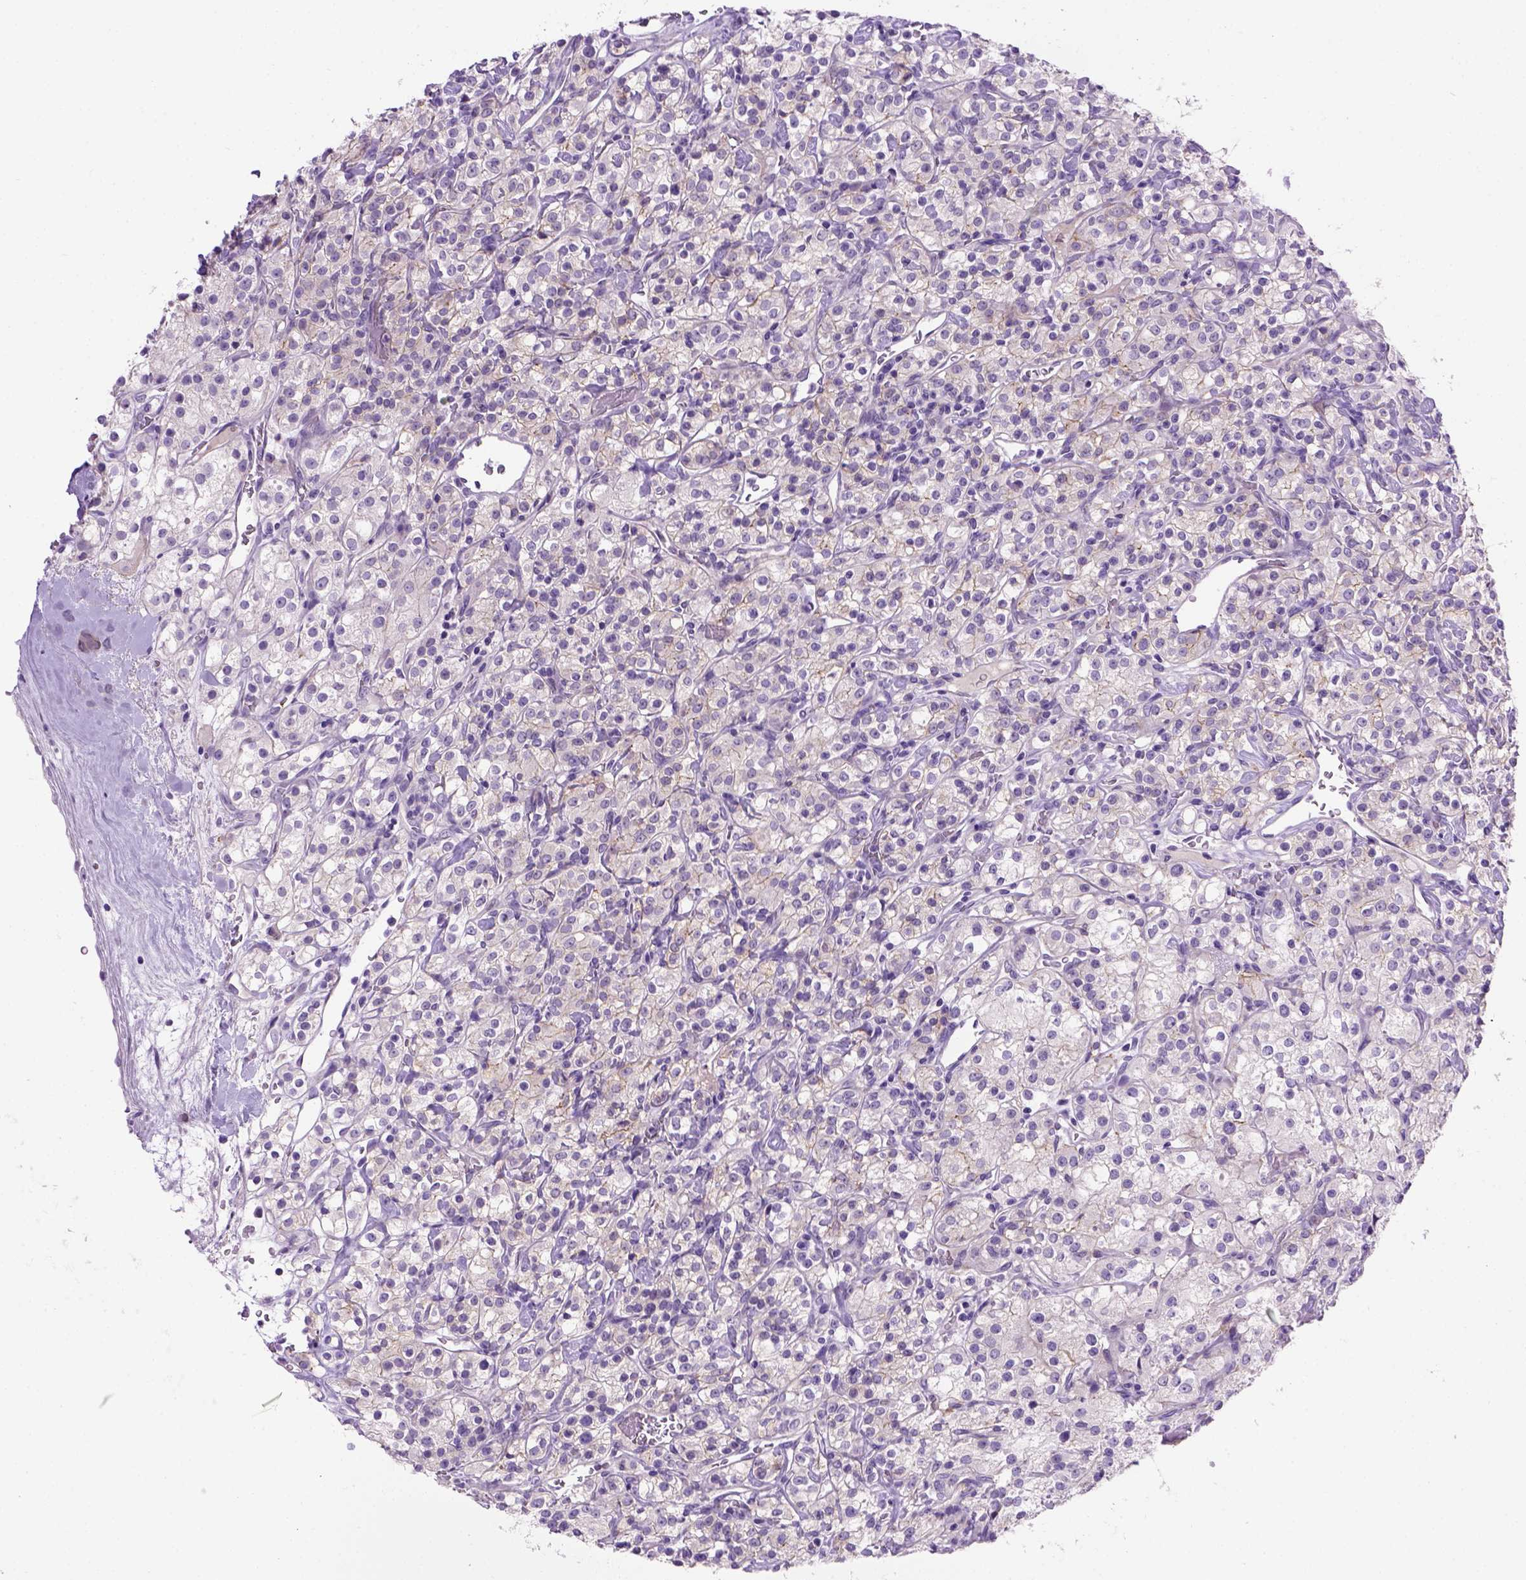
{"staining": {"intensity": "negative", "quantity": "none", "location": "none"}, "tissue": "renal cancer", "cell_type": "Tumor cells", "image_type": "cancer", "snomed": [{"axis": "morphology", "description": "Adenocarcinoma, NOS"}, {"axis": "topography", "description": "Kidney"}], "caption": "A histopathology image of human renal cancer (adenocarcinoma) is negative for staining in tumor cells.", "gene": "CDH1", "patient": {"sex": "male", "age": 77}}